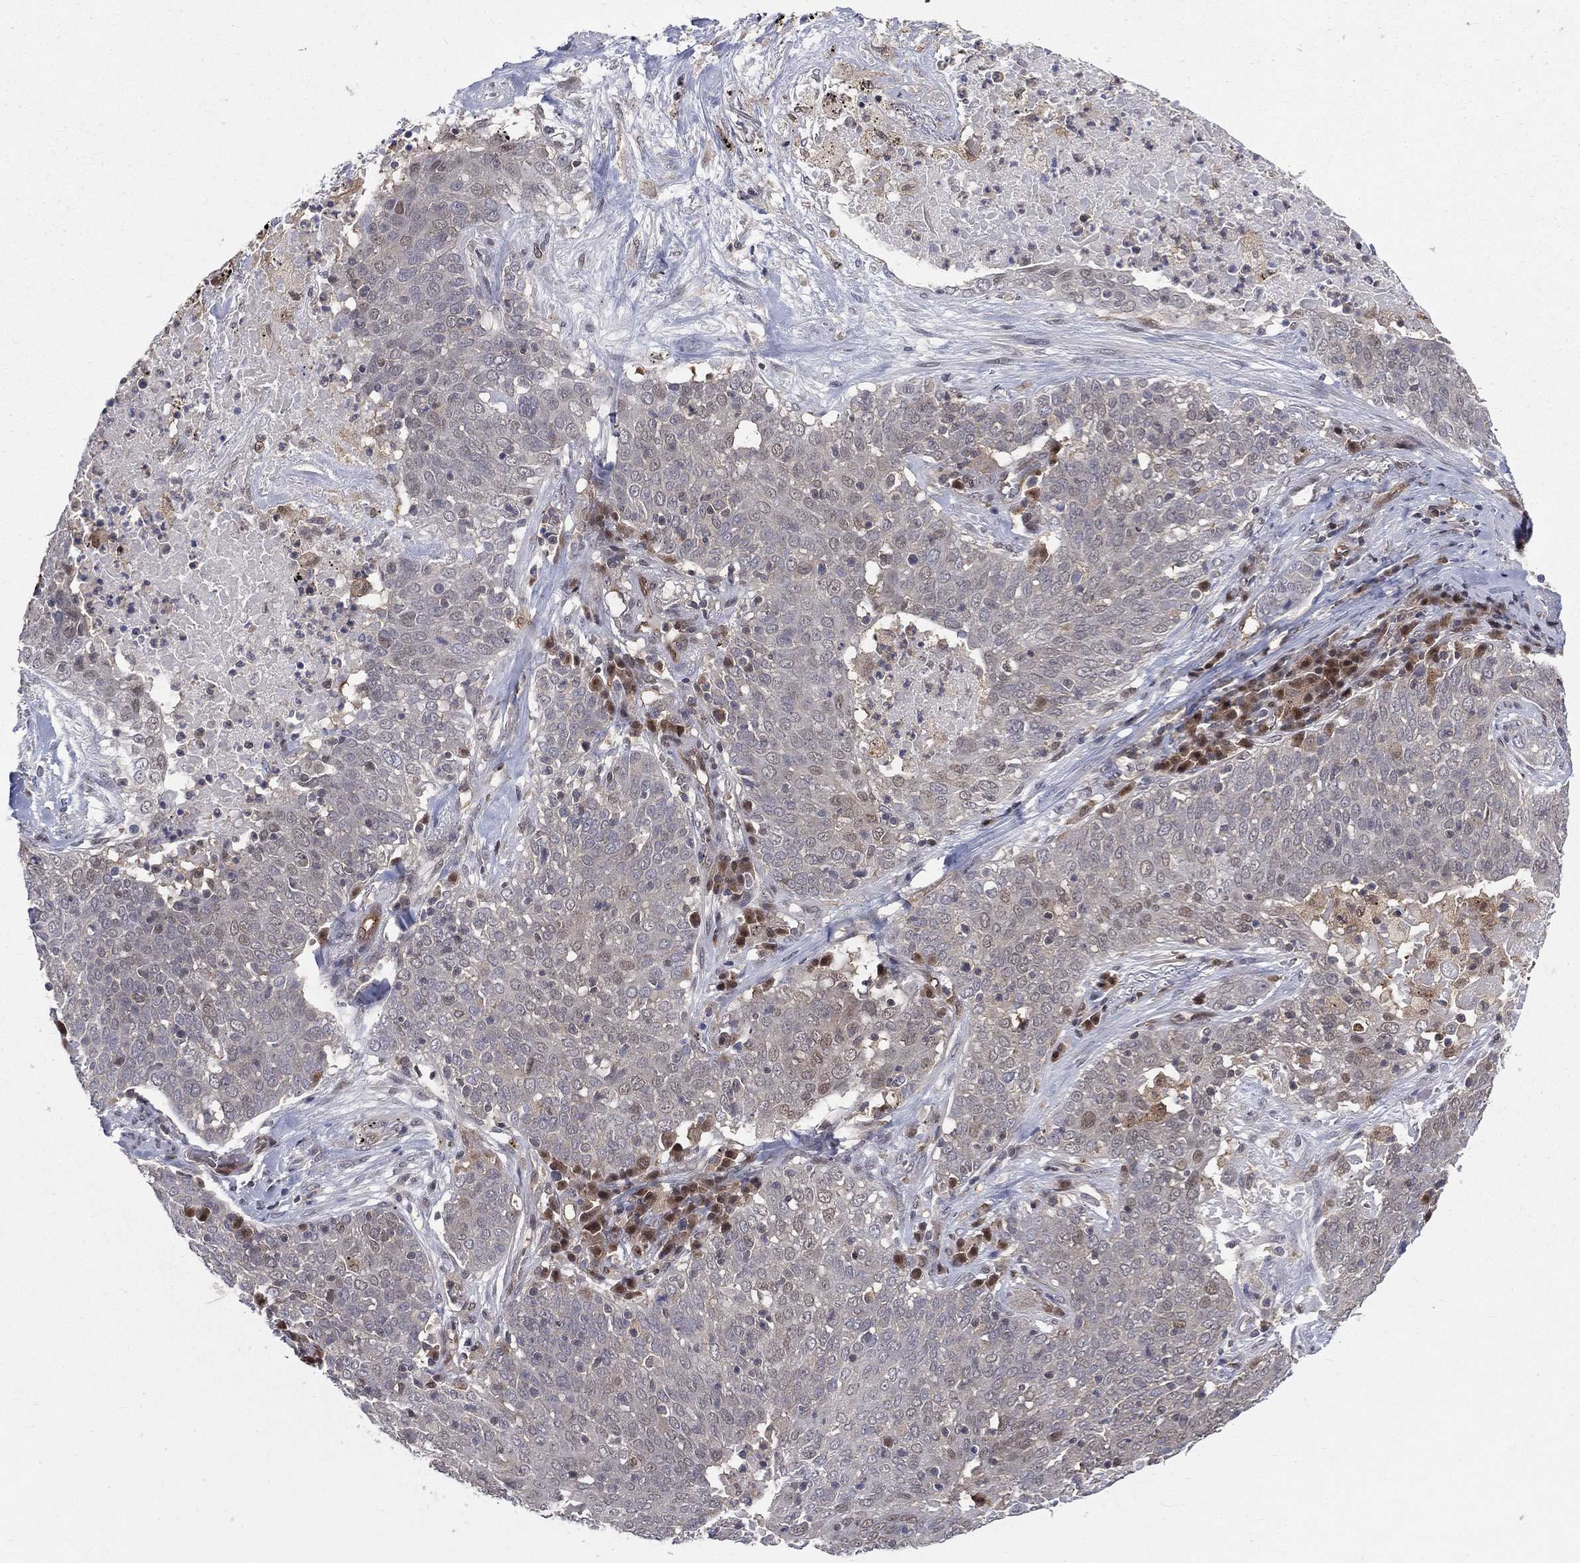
{"staining": {"intensity": "negative", "quantity": "none", "location": "none"}, "tissue": "lung cancer", "cell_type": "Tumor cells", "image_type": "cancer", "snomed": [{"axis": "morphology", "description": "Squamous cell carcinoma, NOS"}, {"axis": "topography", "description": "Lung"}], "caption": "IHC photomicrograph of neoplastic tissue: lung cancer (squamous cell carcinoma) stained with DAB exhibits no significant protein expression in tumor cells.", "gene": "GMPR2", "patient": {"sex": "male", "age": 82}}